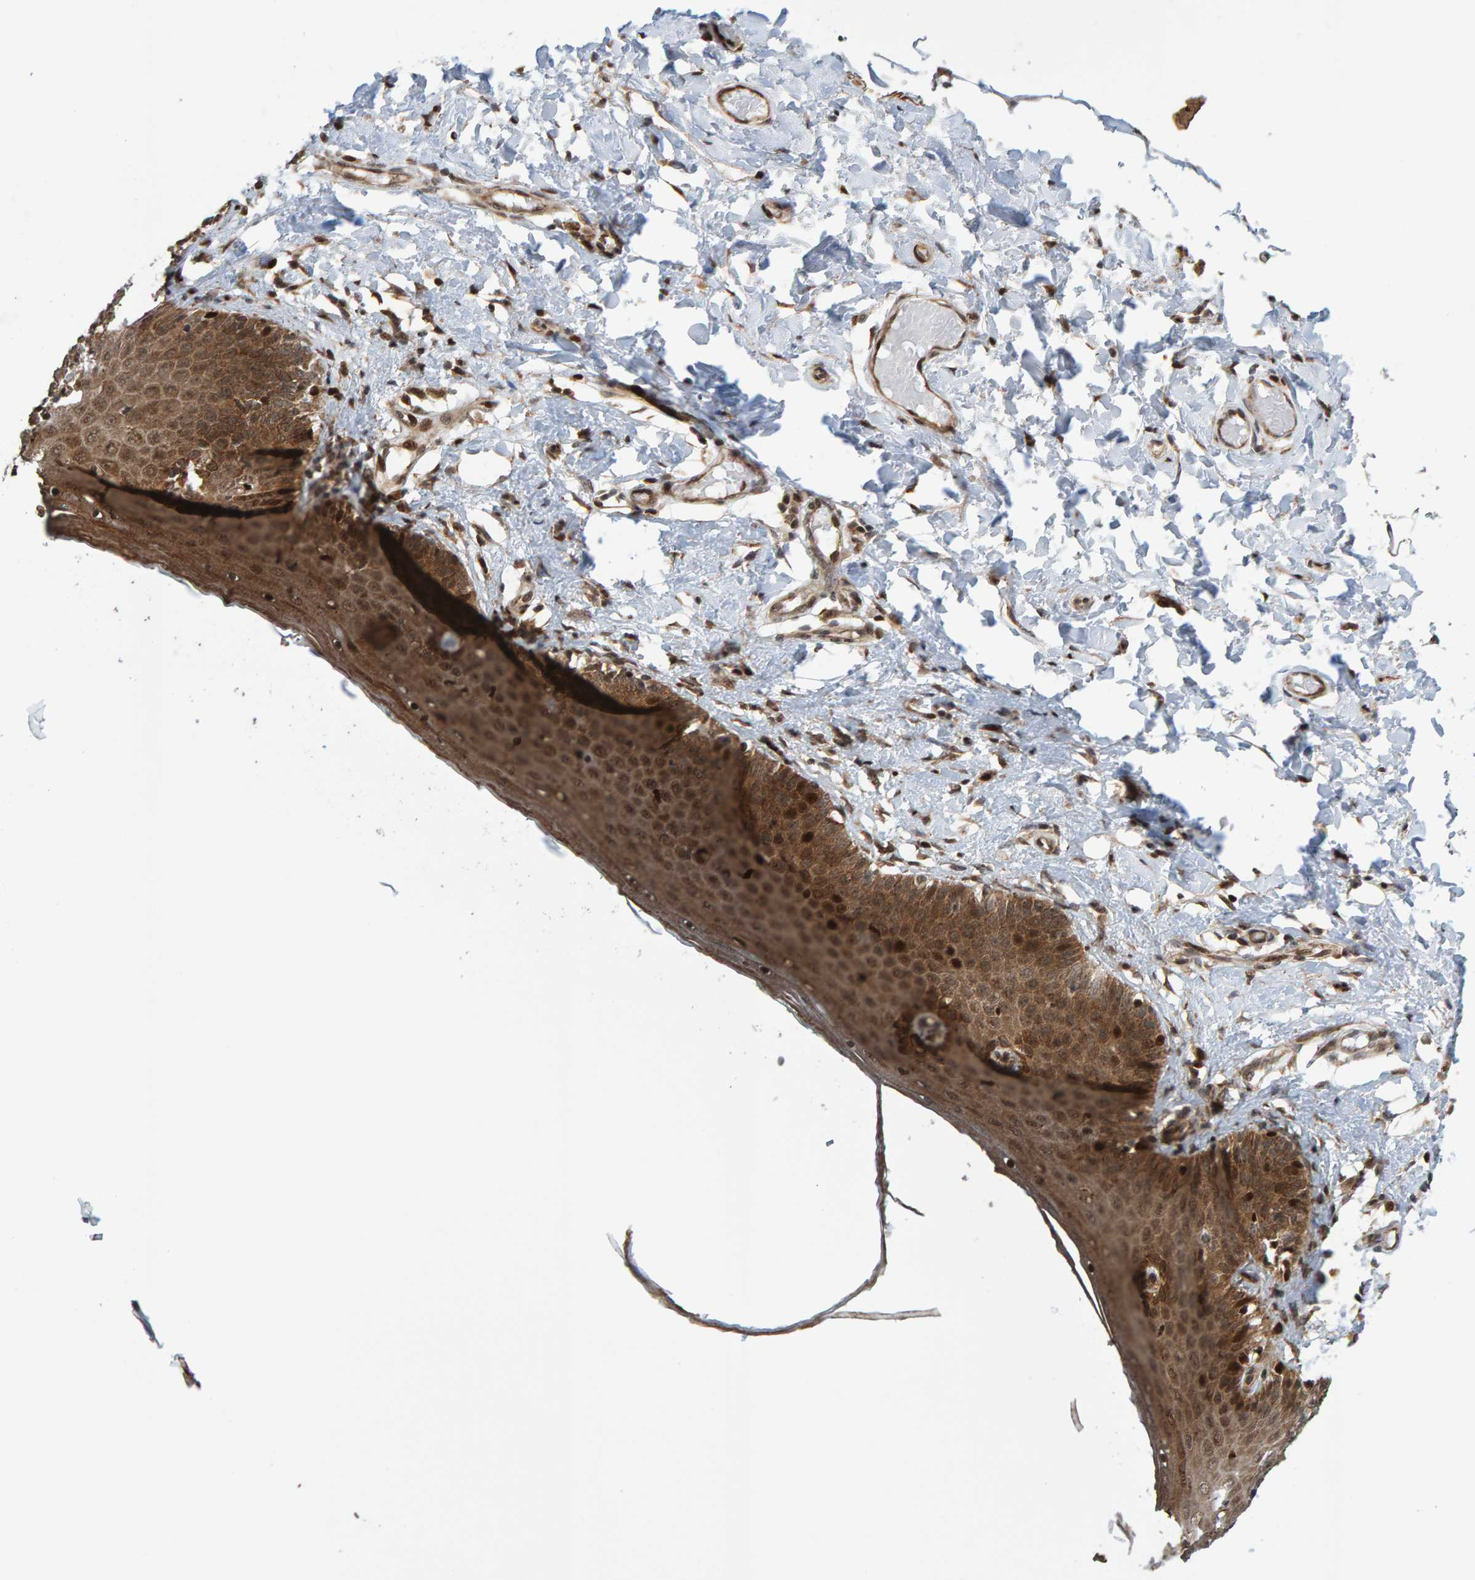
{"staining": {"intensity": "strong", "quantity": ">75%", "location": "cytoplasmic/membranous,nuclear"}, "tissue": "skin", "cell_type": "Epidermal cells", "image_type": "normal", "snomed": [{"axis": "morphology", "description": "Normal tissue, NOS"}, {"axis": "topography", "description": "Vulva"}], "caption": "Benign skin exhibits strong cytoplasmic/membranous,nuclear expression in about >75% of epidermal cells (DAB (3,3'-diaminobenzidine) IHC, brown staining for protein, blue staining for nuclei)..", "gene": "ZNF366", "patient": {"sex": "female", "age": 66}}